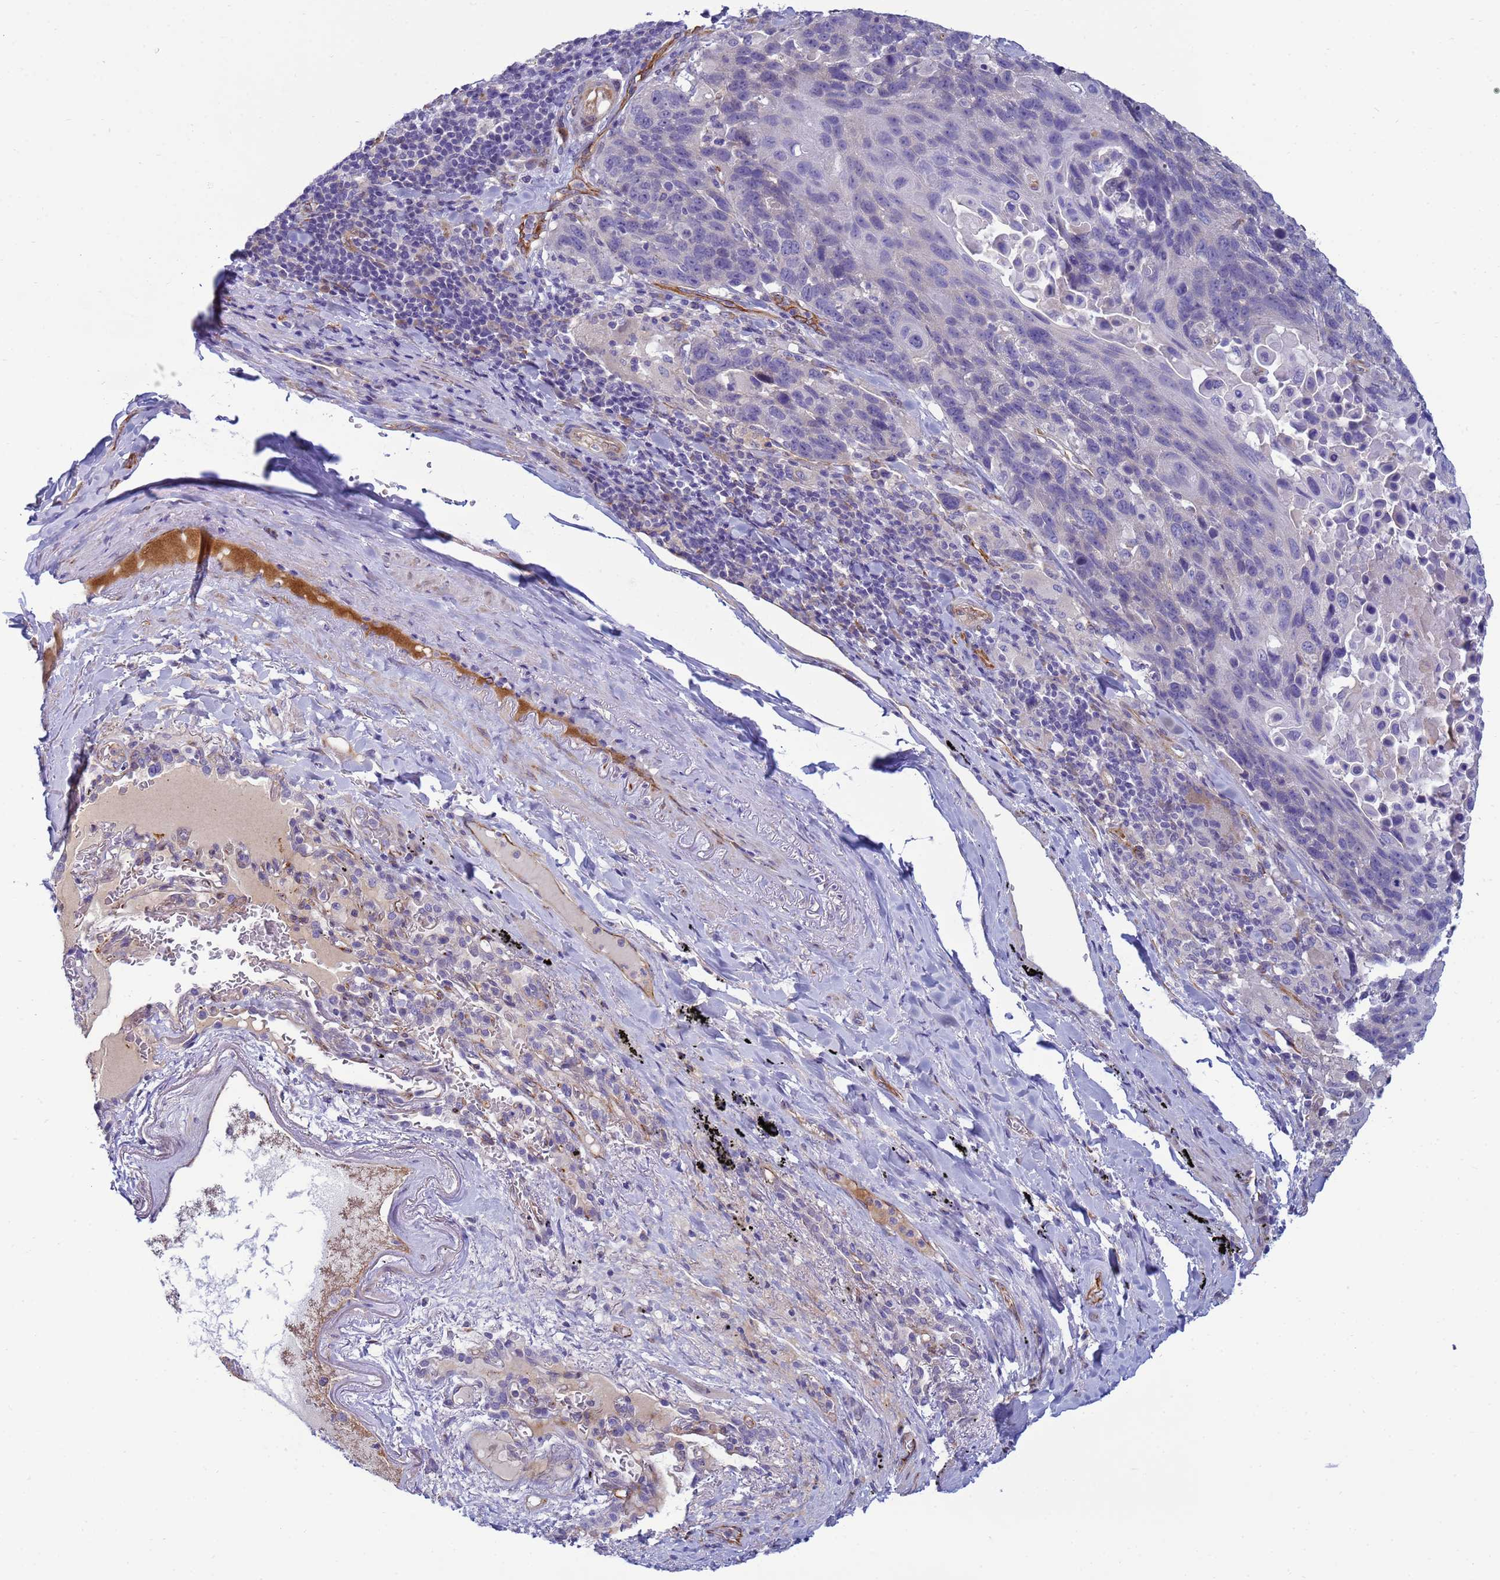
{"staining": {"intensity": "negative", "quantity": "none", "location": "none"}, "tissue": "lung cancer", "cell_type": "Tumor cells", "image_type": "cancer", "snomed": [{"axis": "morphology", "description": "Squamous cell carcinoma, NOS"}, {"axis": "topography", "description": "Lung"}], "caption": "Tumor cells show no significant positivity in lung cancer.", "gene": "TRPC6", "patient": {"sex": "male", "age": 66}}